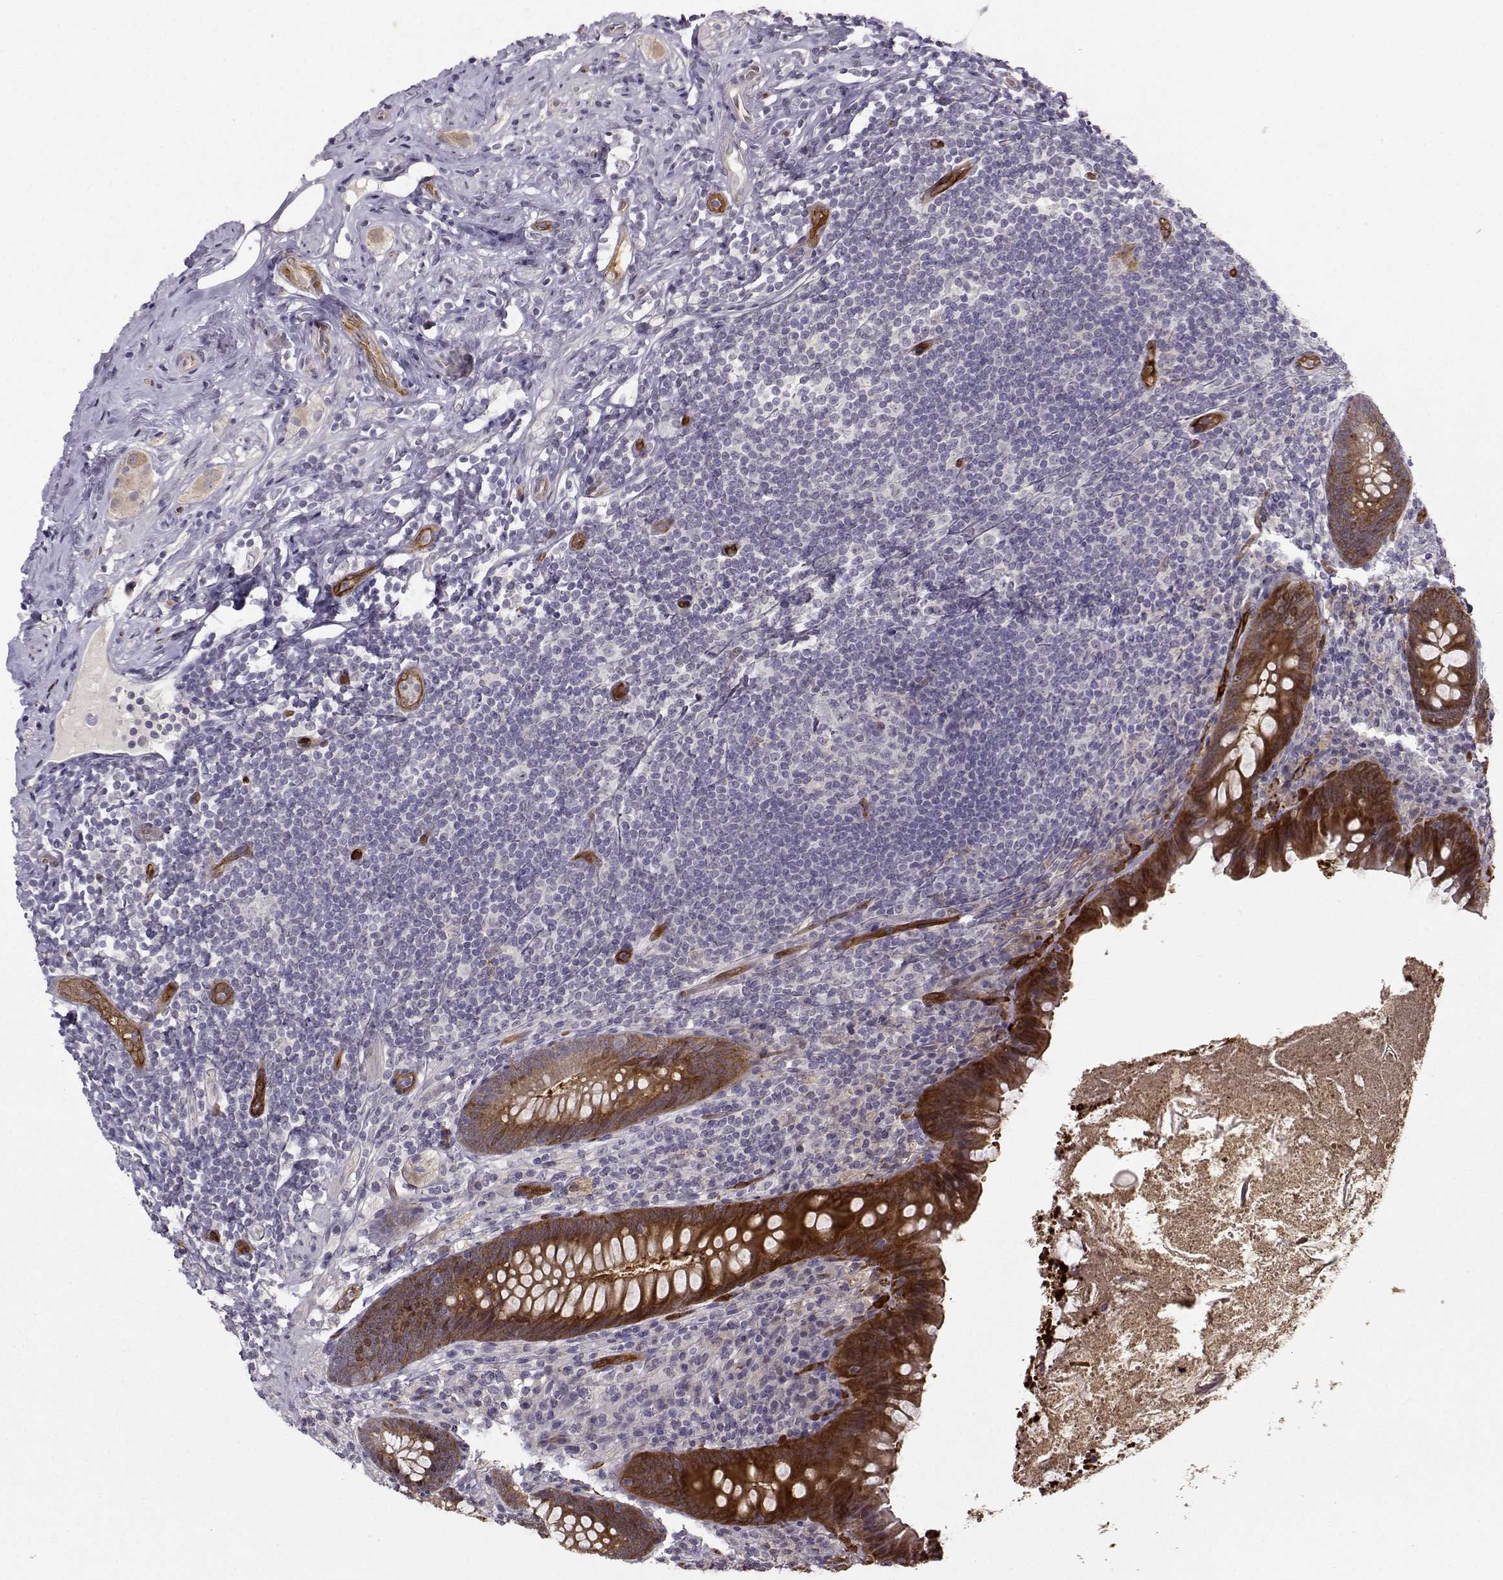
{"staining": {"intensity": "strong", "quantity": "<25%", "location": "cytoplasmic/membranous"}, "tissue": "appendix", "cell_type": "Glandular cells", "image_type": "normal", "snomed": [{"axis": "morphology", "description": "Normal tissue, NOS"}, {"axis": "topography", "description": "Appendix"}], "caption": "Immunohistochemical staining of unremarkable appendix demonstrates strong cytoplasmic/membranous protein expression in approximately <25% of glandular cells.", "gene": "NQO1", "patient": {"sex": "male", "age": 47}}